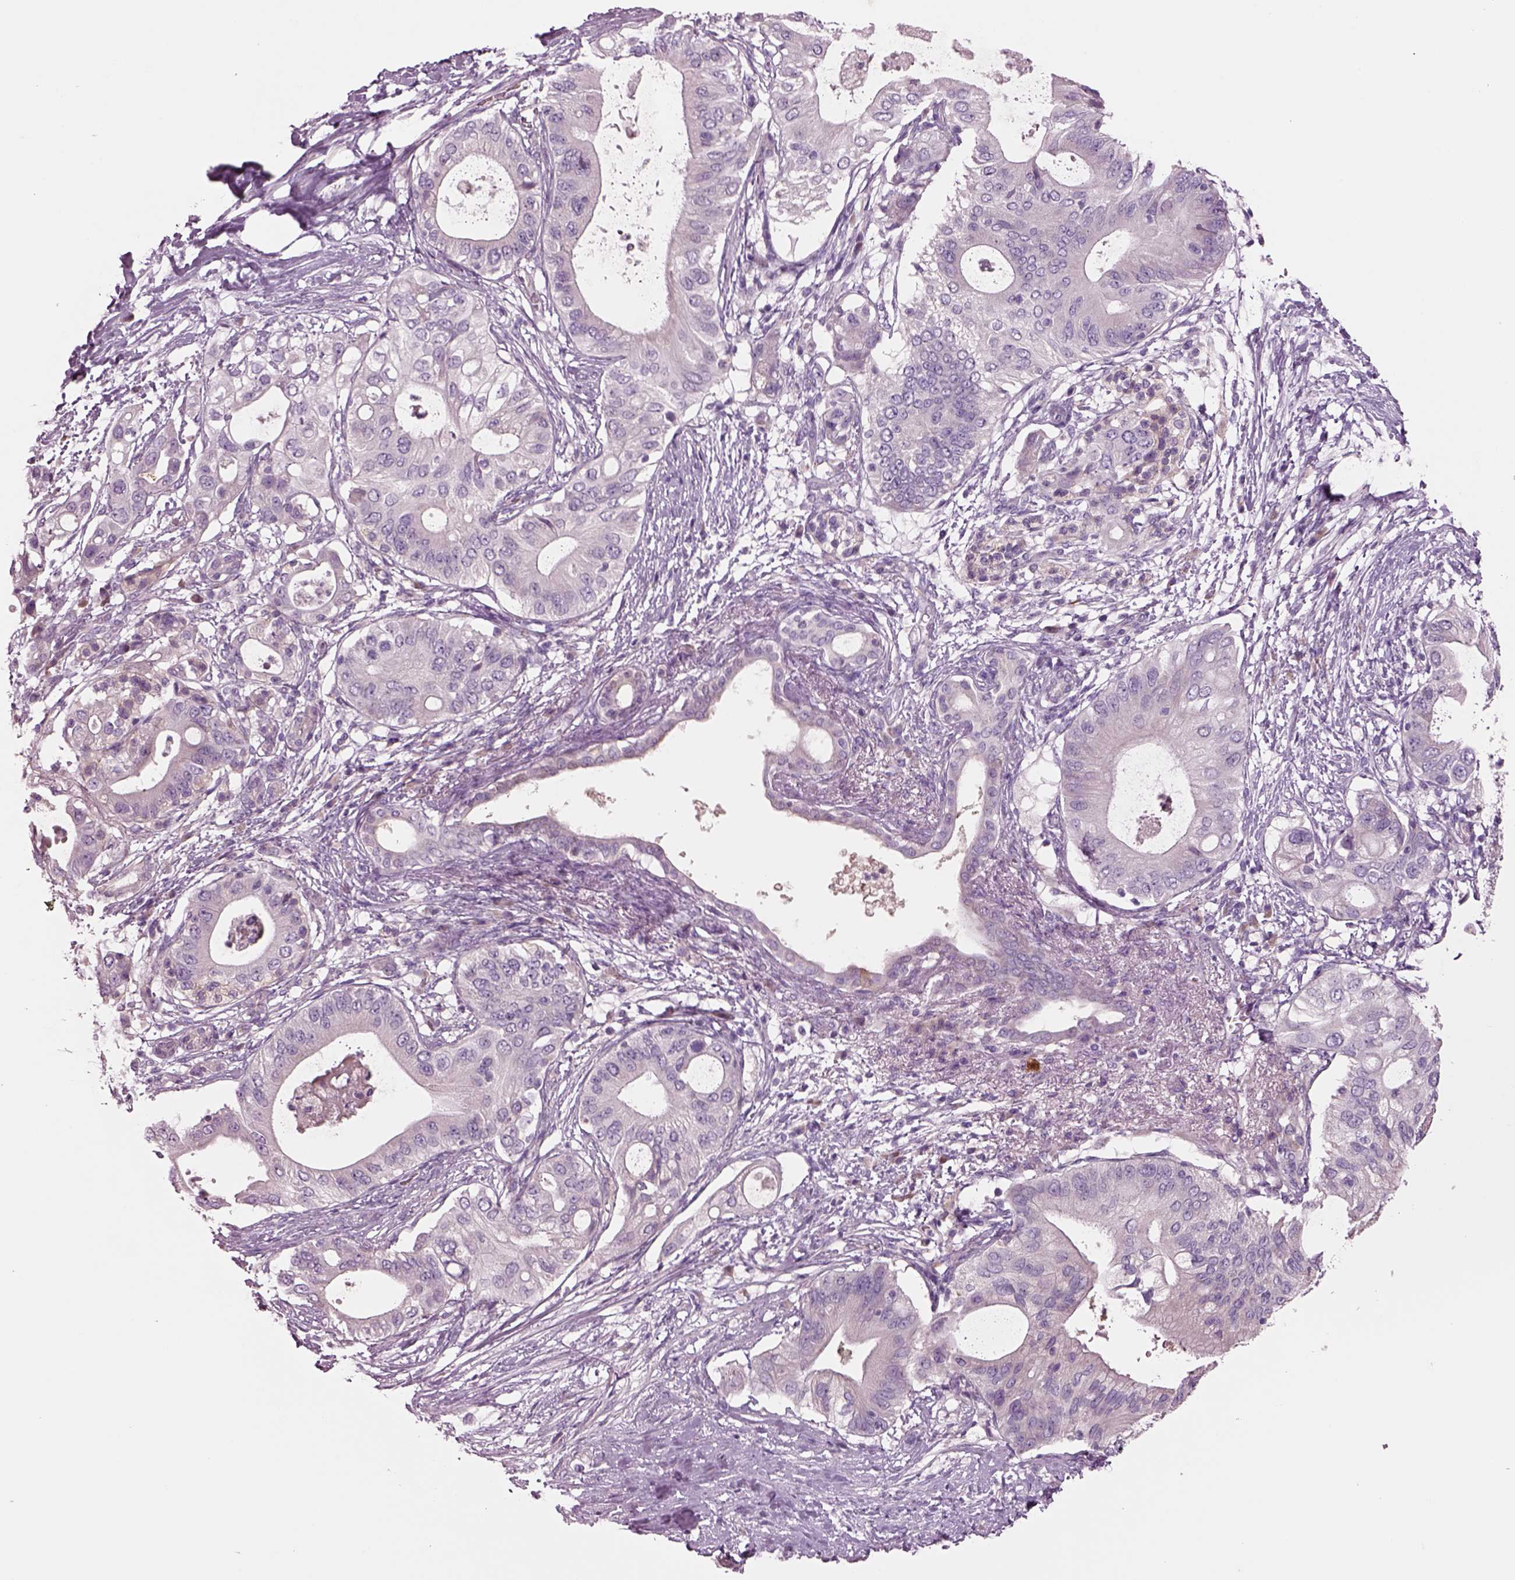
{"staining": {"intensity": "negative", "quantity": "none", "location": "none"}, "tissue": "pancreatic cancer", "cell_type": "Tumor cells", "image_type": "cancer", "snomed": [{"axis": "morphology", "description": "Adenocarcinoma, NOS"}, {"axis": "topography", "description": "Pancreas"}], "caption": "Micrograph shows no protein staining in tumor cells of adenocarcinoma (pancreatic) tissue.", "gene": "PLPP7", "patient": {"sex": "female", "age": 72}}